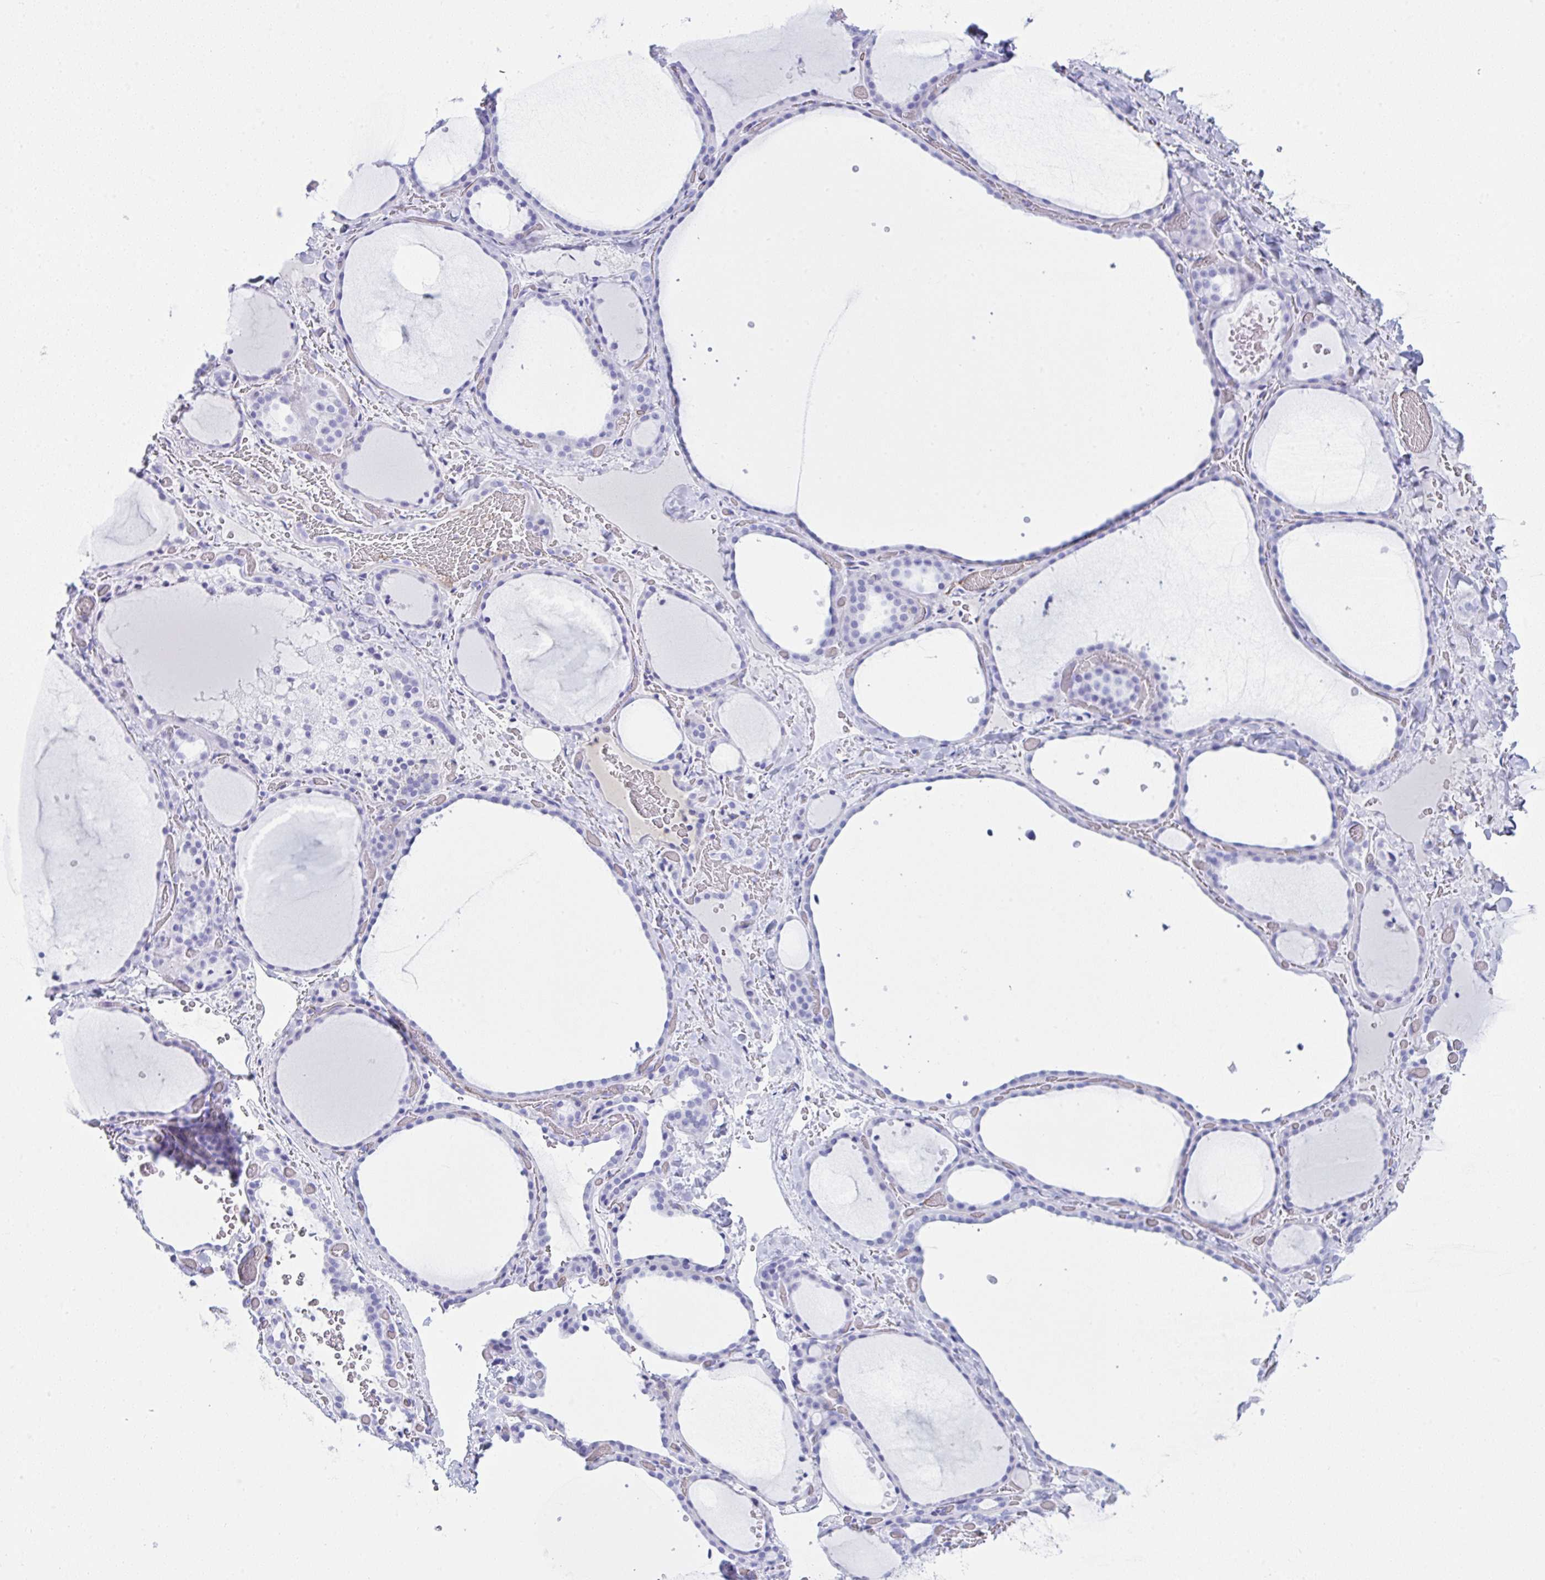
{"staining": {"intensity": "negative", "quantity": "none", "location": "none"}, "tissue": "thyroid gland", "cell_type": "Glandular cells", "image_type": "normal", "snomed": [{"axis": "morphology", "description": "Normal tissue, NOS"}, {"axis": "topography", "description": "Thyroid gland"}], "caption": "Human thyroid gland stained for a protein using immunohistochemistry (IHC) exhibits no expression in glandular cells.", "gene": "JCHAIN", "patient": {"sex": "female", "age": 36}}